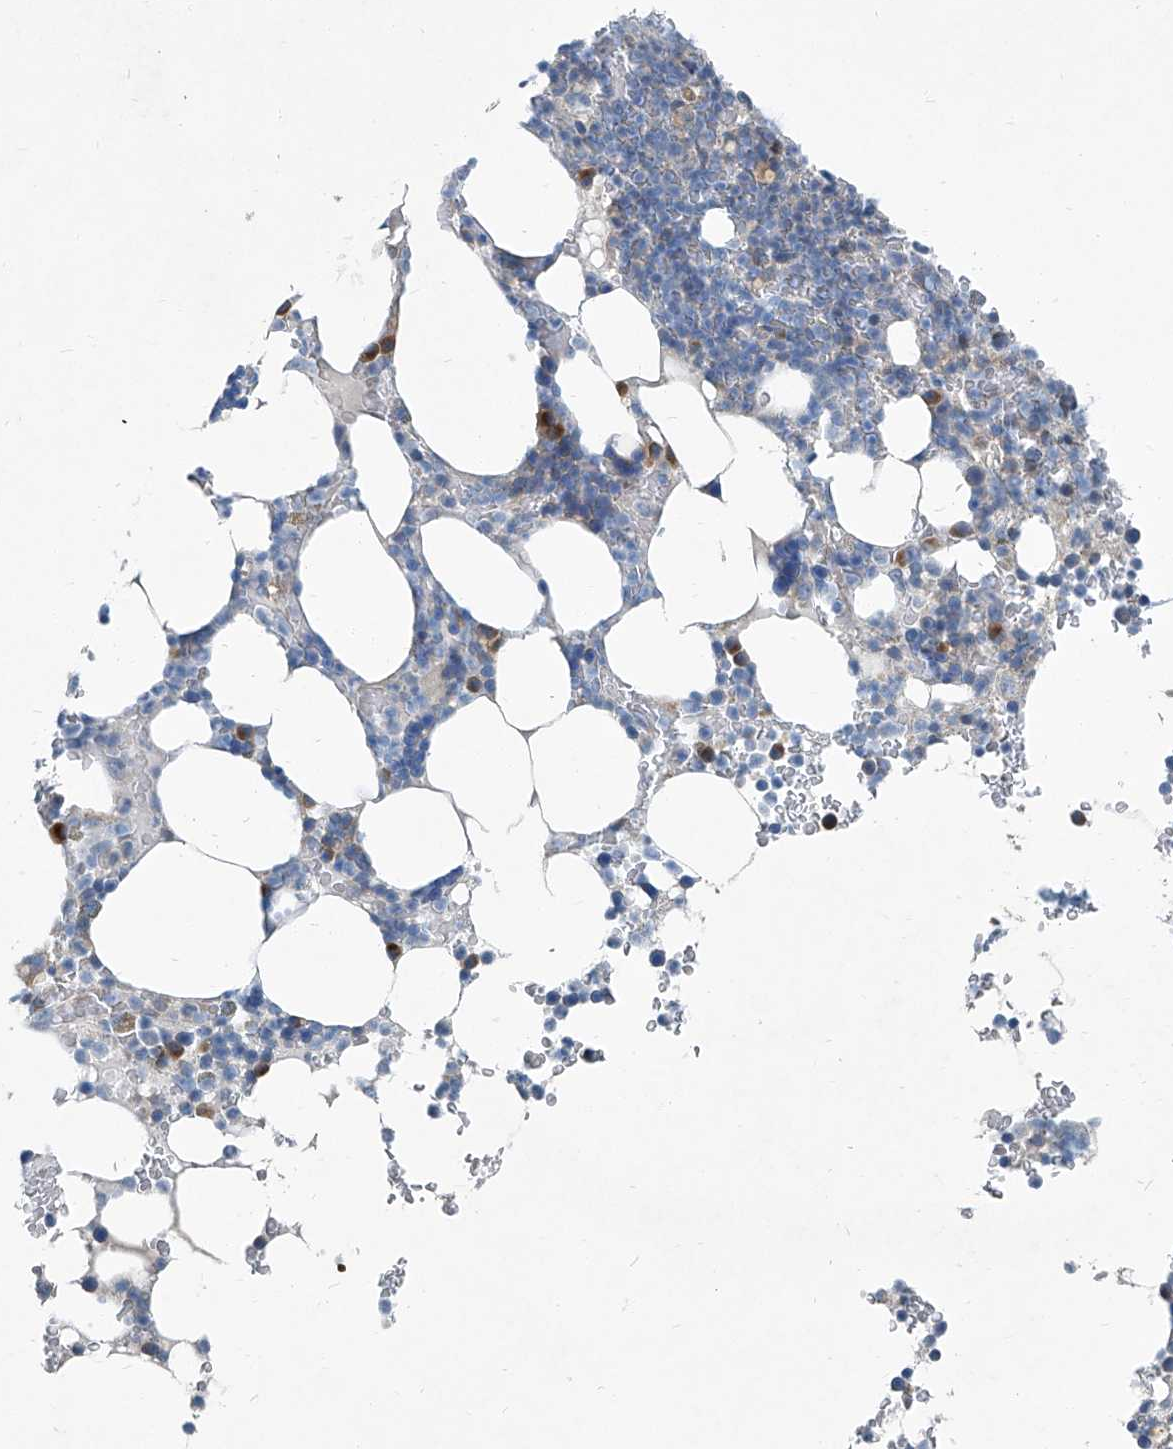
{"staining": {"intensity": "moderate", "quantity": "<25%", "location": "cytoplasmic/membranous"}, "tissue": "bone marrow", "cell_type": "Hematopoietic cells", "image_type": "normal", "snomed": [{"axis": "morphology", "description": "Normal tissue, NOS"}, {"axis": "topography", "description": "Bone marrow"}], "caption": "Immunohistochemical staining of benign bone marrow reveals moderate cytoplasmic/membranous protein staining in about <25% of hematopoietic cells.", "gene": "SLC26A11", "patient": {"sex": "male", "age": 58}}